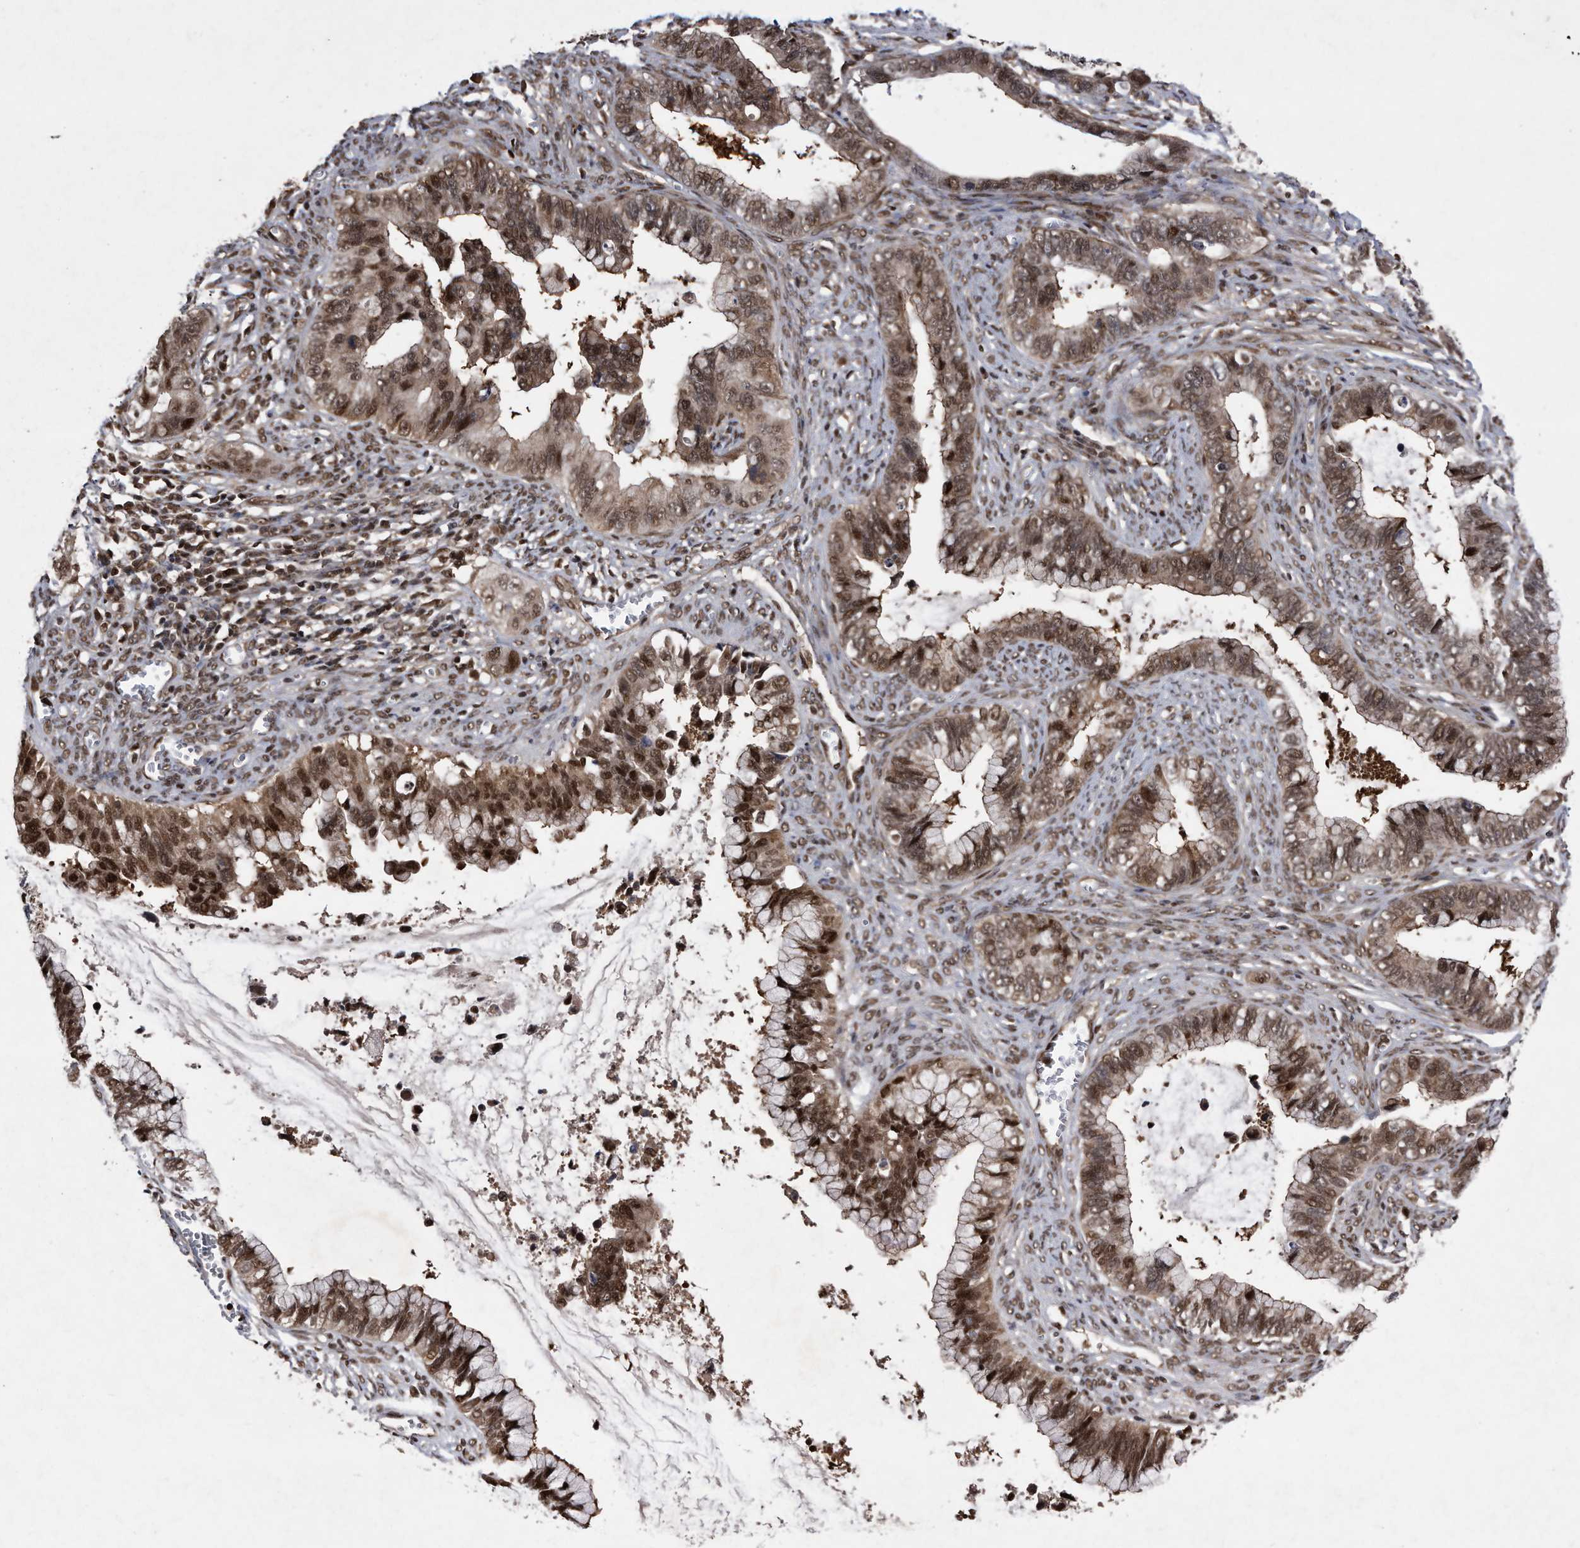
{"staining": {"intensity": "moderate", "quantity": ">75%", "location": "cytoplasmic/membranous,nuclear"}, "tissue": "cervical cancer", "cell_type": "Tumor cells", "image_type": "cancer", "snomed": [{"axis": "morphology", "description": "Adenocarcinoma, NOS"}, {"axis": "topography", "description": "Cervix"}], "caption": "Protein analysis of cervical cancer tissue displays moderate cytoplasmic/membranous and nuclear staining in about >75% of tumor cells.", "gene": "RAD23B", "patient": {"sex": "female", "age": 44}}